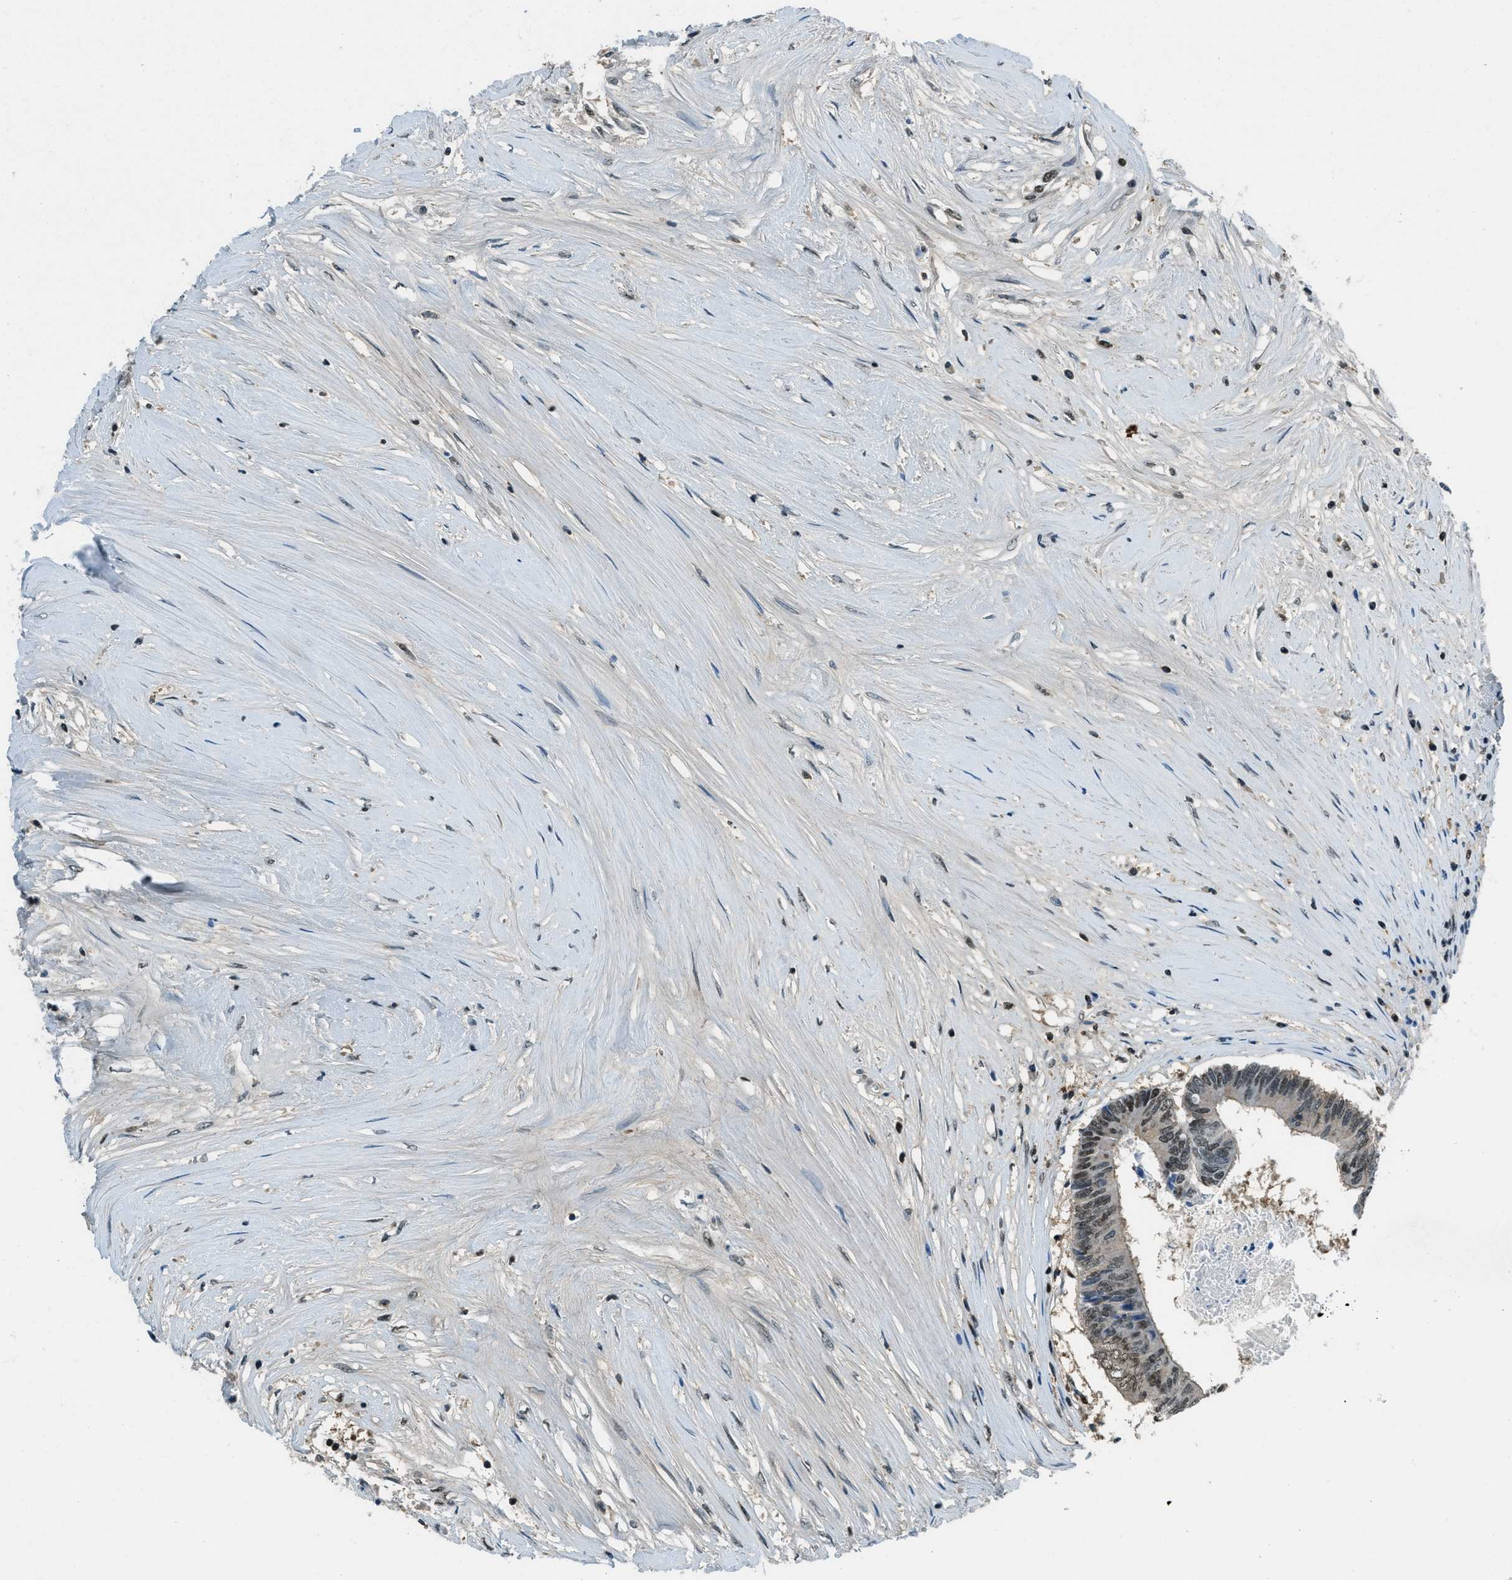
{"staining": {"intensity": "moderate", "quantity": ">75%", "location": "nuclear"}, "tissue": "colorectal cancer", "cell_type": "Tumor cells", "image_type": "cancer", "snomed": [{"axis": "morphology", "description": "Adenocarcinoma, NOS"}, {"axis": "topography", "description": "Rectum"}], "caption": "Protein expression analysis of colorectal cancer reveals moderate nuclear expression in about >75% of tumor cells. (DAB (3,3'-diaminobenzidine) IHC with brightfield microscopy, high magnification).", "gene": "OGFR", "patient": {"sex": "male", "age": 63}}